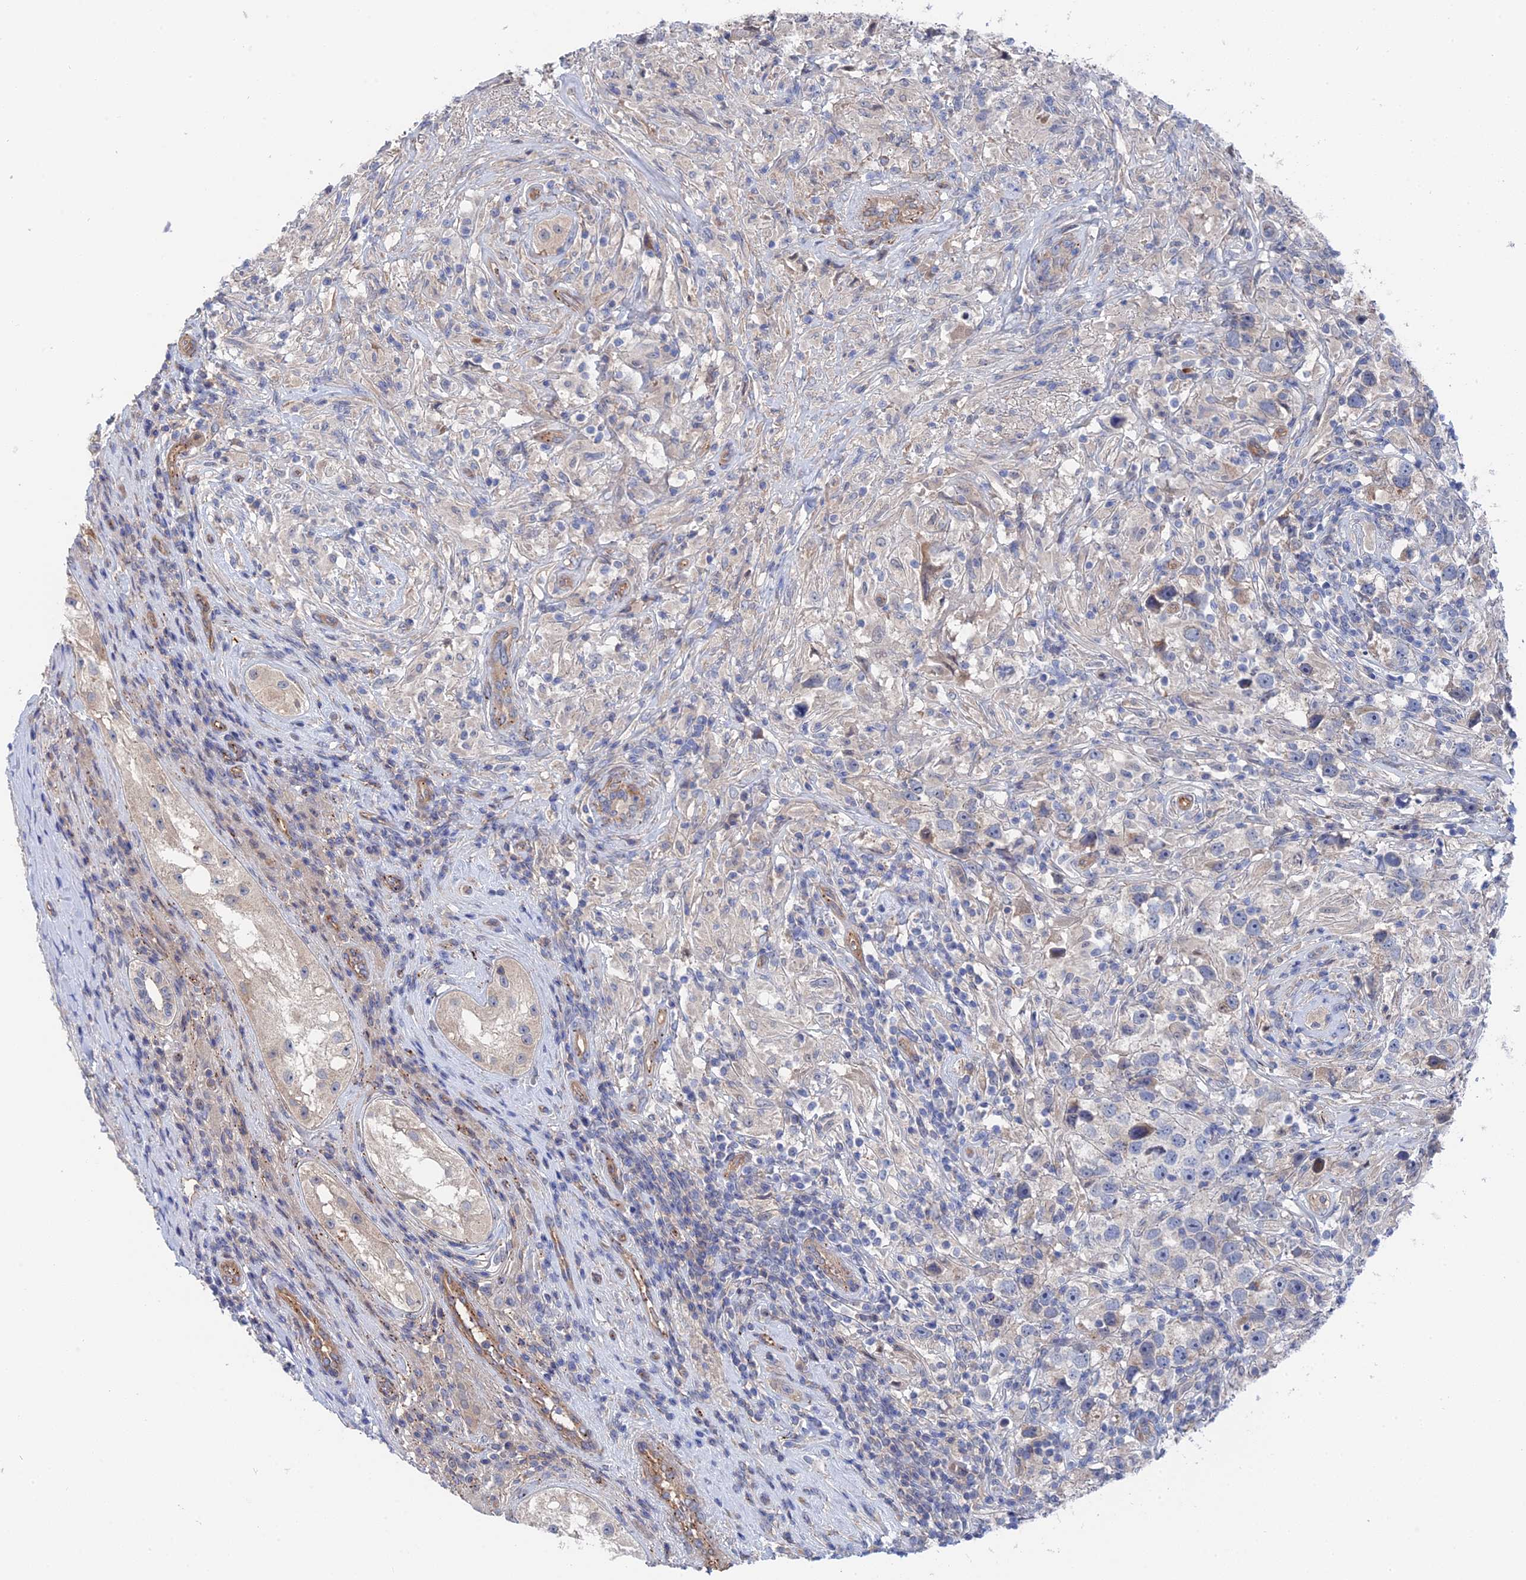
{"staining": {"intensity": "negative", "quantity": "none", "location": "none"}, "tissue": "testis cancer", "cell_type": "Tumor cells", "image_type": "cancer", "snomed": [{"axis": "morphology", "description": "Seminoma, NOS"}, {"axis": "topography", "description": "Testis"}], "caption": "IHC image of neoplastic tissue: seminoma (testis) stained with DAB reveals no significant protein positivity in tumor cells.", "gene": "MTHFSD", "patient": {"sex": "male", "age": 49}}